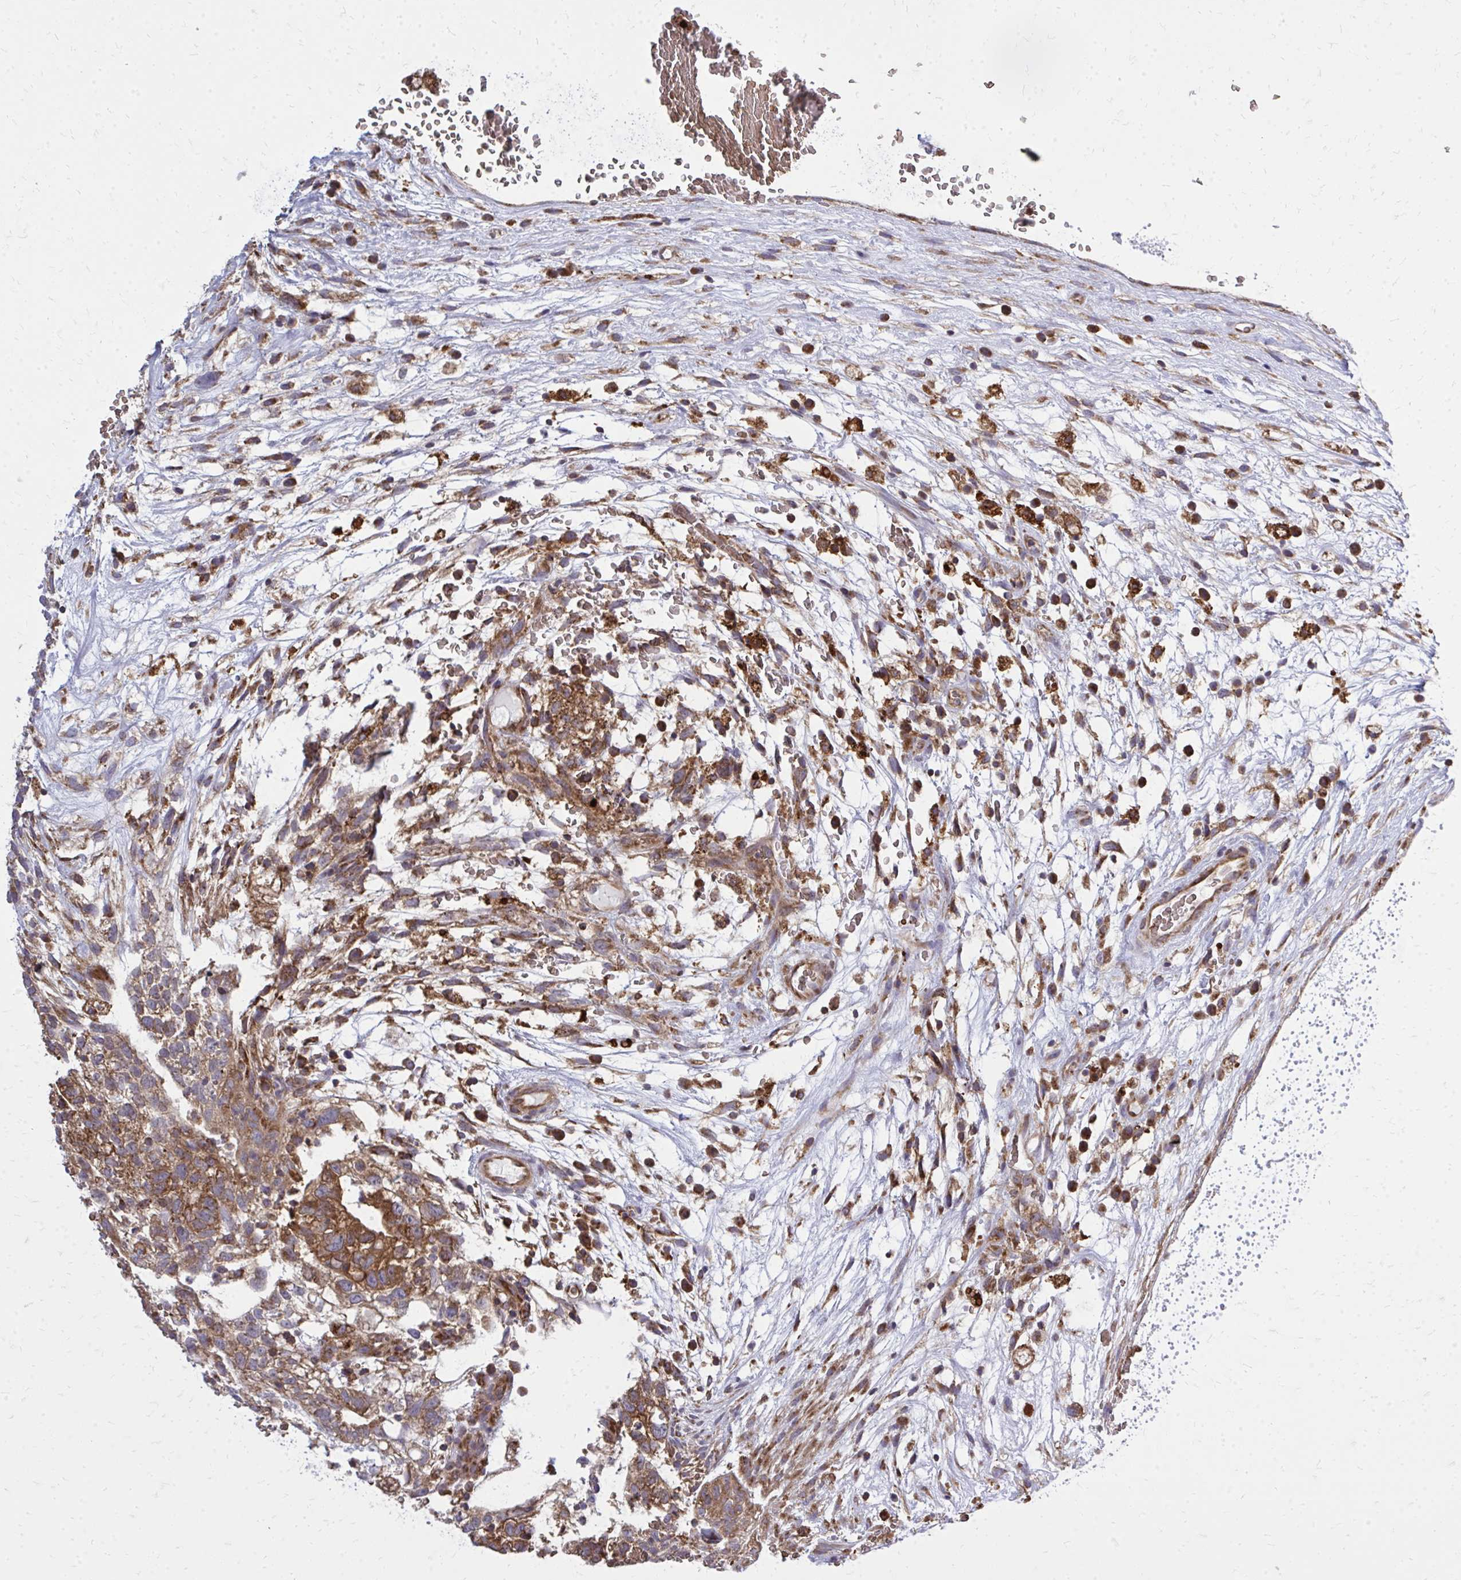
{"staining": {"intensity": "moderate", "quantity": ">75%", "location": "cytoplasmic/membranous"}, "tissue": "testis cancer", "cell_type": "Tumor cells", "image_type": "cancer", "snomed": [{"axis": "morphology", "description": "Normal tissue, NOS"}, {"axis": "morphology", "description": "Carcinoma, Embryonal, NOS"}, {"axis": "topography", "description": "Testis"}], "caption": "DAB (3,3'-diaminobenzidine) immunohistochemical staining of testis cancer (embryonal carcinoma) exhibits moderate cytoplasmic/membranous protein positivity in about >75% of tumor cells. Nuclei are stained in blue.", "gene": "PDK4", "patient": {"sex": "male", "age": 32}}